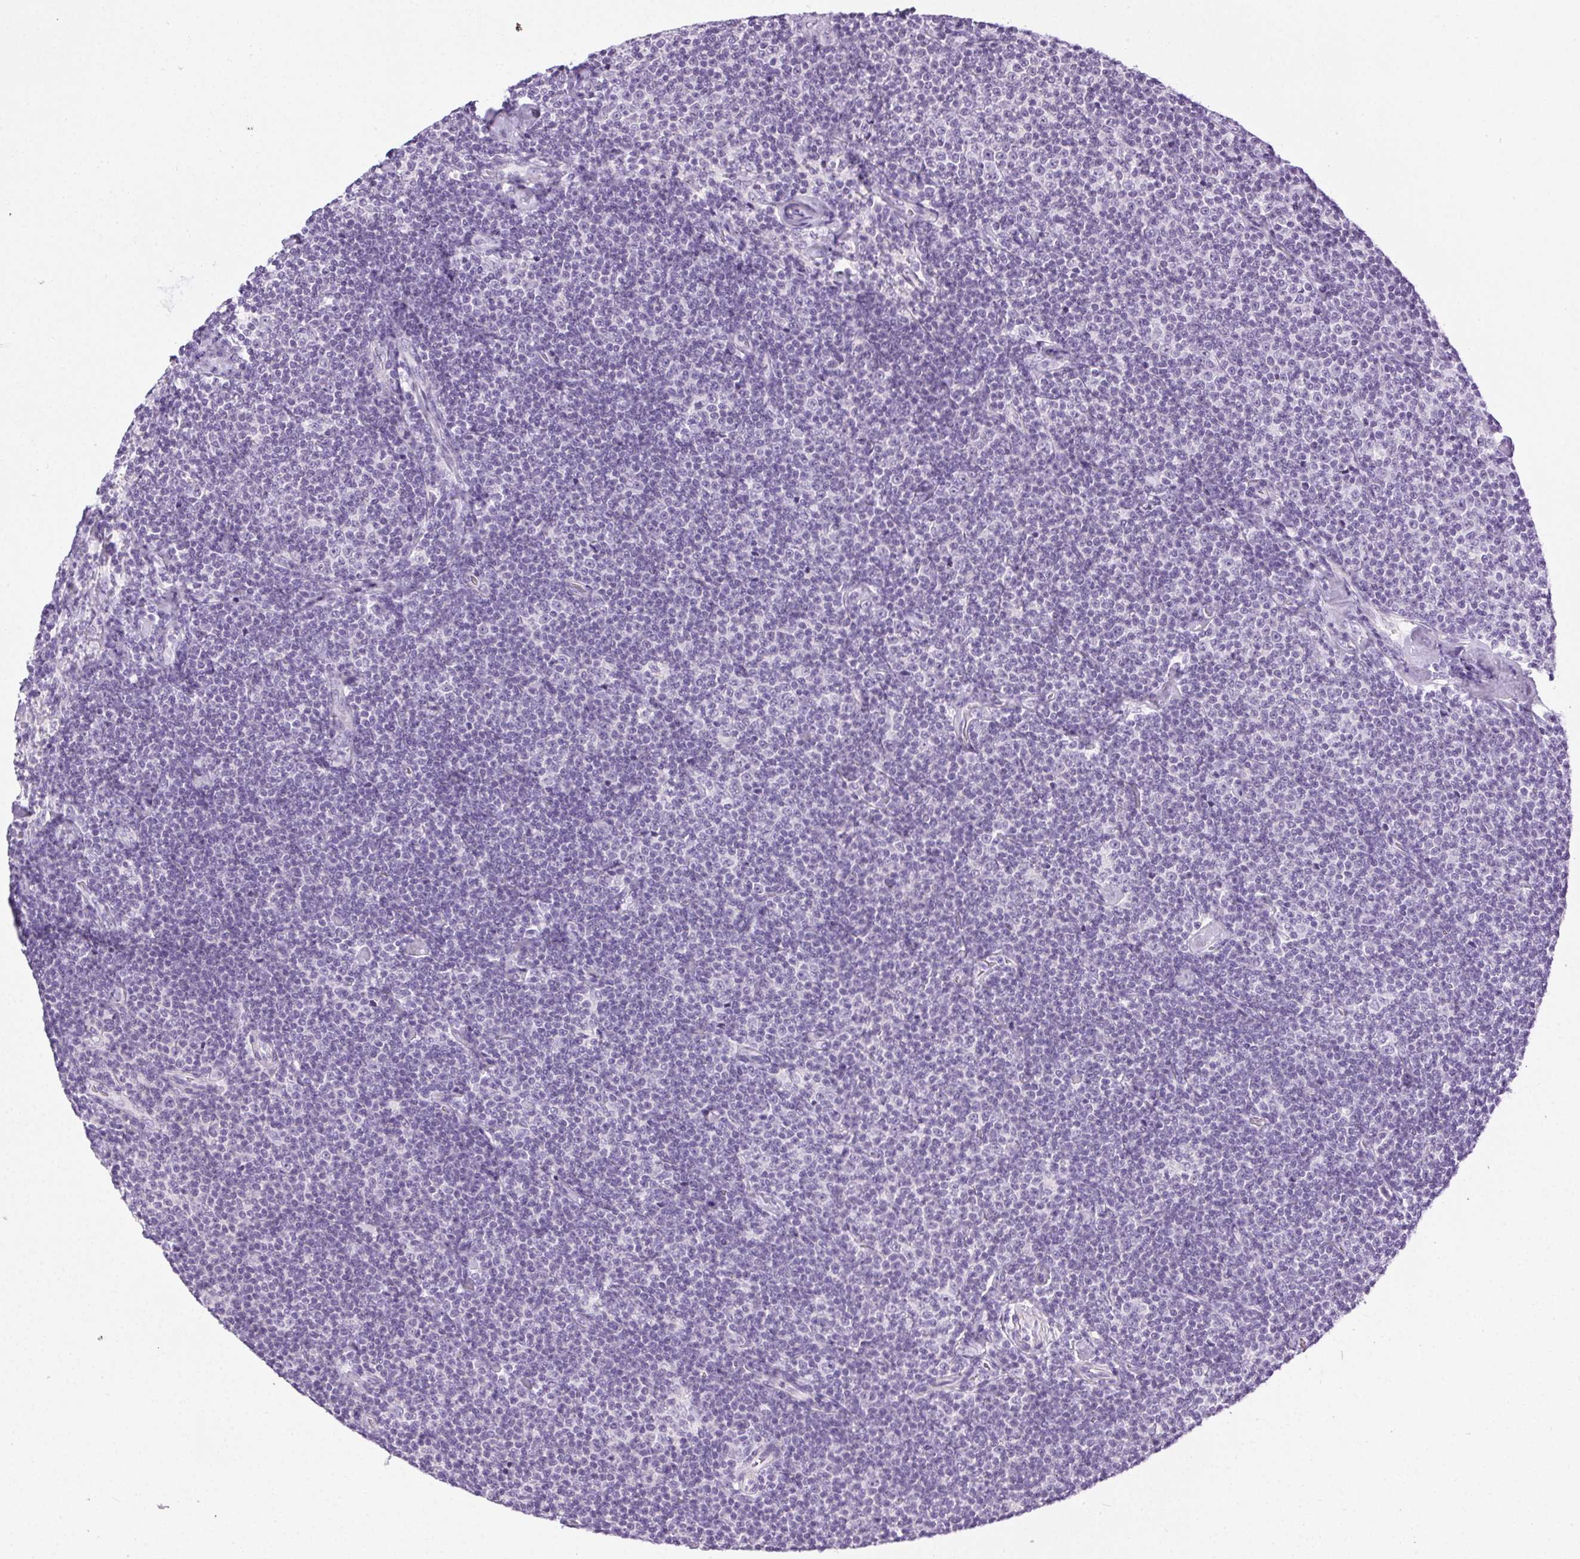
{"staining": {"intensity": "negative", "quantity": "none", "location": "none"}, "tissue": "lymphoma", "cell_type": "Tumor cells", "image_type": "cancer", "snomed": [{"axis": "morphology", "description": "Malignant lymphoma, non-Hodgkin's type, Low grade"}, {"axis": "topography", "description": "Lymph node"}], "caption": "Low-grade malignant lymphoma, non-Hodgkin's type was stained to show a protein in brown. There is no significant expression in tumor cells.", "gene": "C20orf85", "patient": {"sex": "male", "age": 81}}